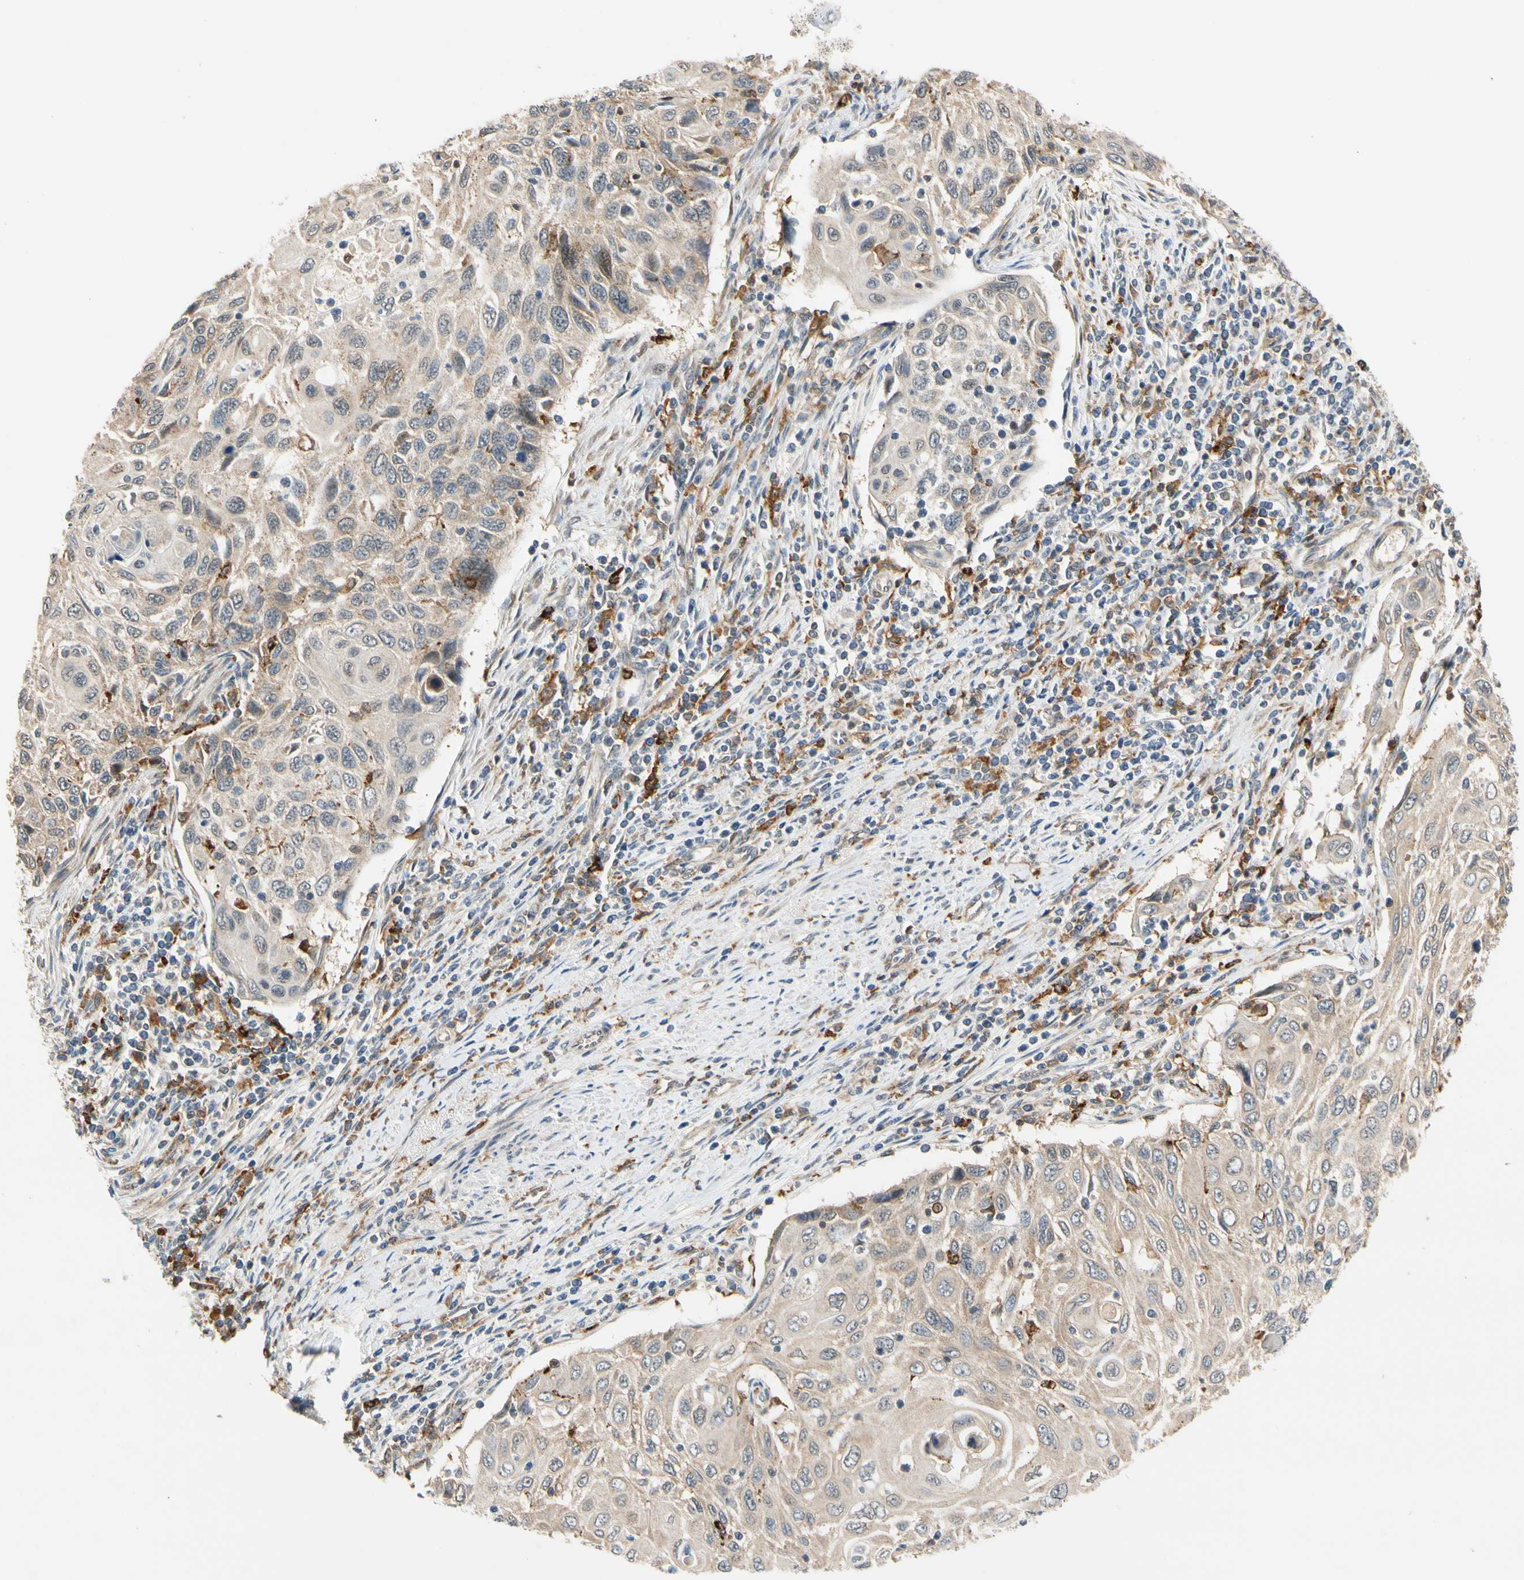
{"staining": {"intensity": "weak", "quantity": "<25%", "location": "cytoplasmic/membranous"}, "tissue": "cervical cancer", "cell_type": "Tumor cells", "image_type": "cancer", "snomed": [{"axis": "morphology", "description": "Squamous cell carcinoma, NOS"}, {"axis": "topography", "description": "Cervix"}], "caption": "Immunohistochemistry (IHC) of human cervical cancer displays no positivity in tumor cells. (DAB (3,3'-diaminobenzidine) immunohistochemistry, high magnification).", "gene": "ANKHD1", "patient": {"sex": "female", "age": 70}}